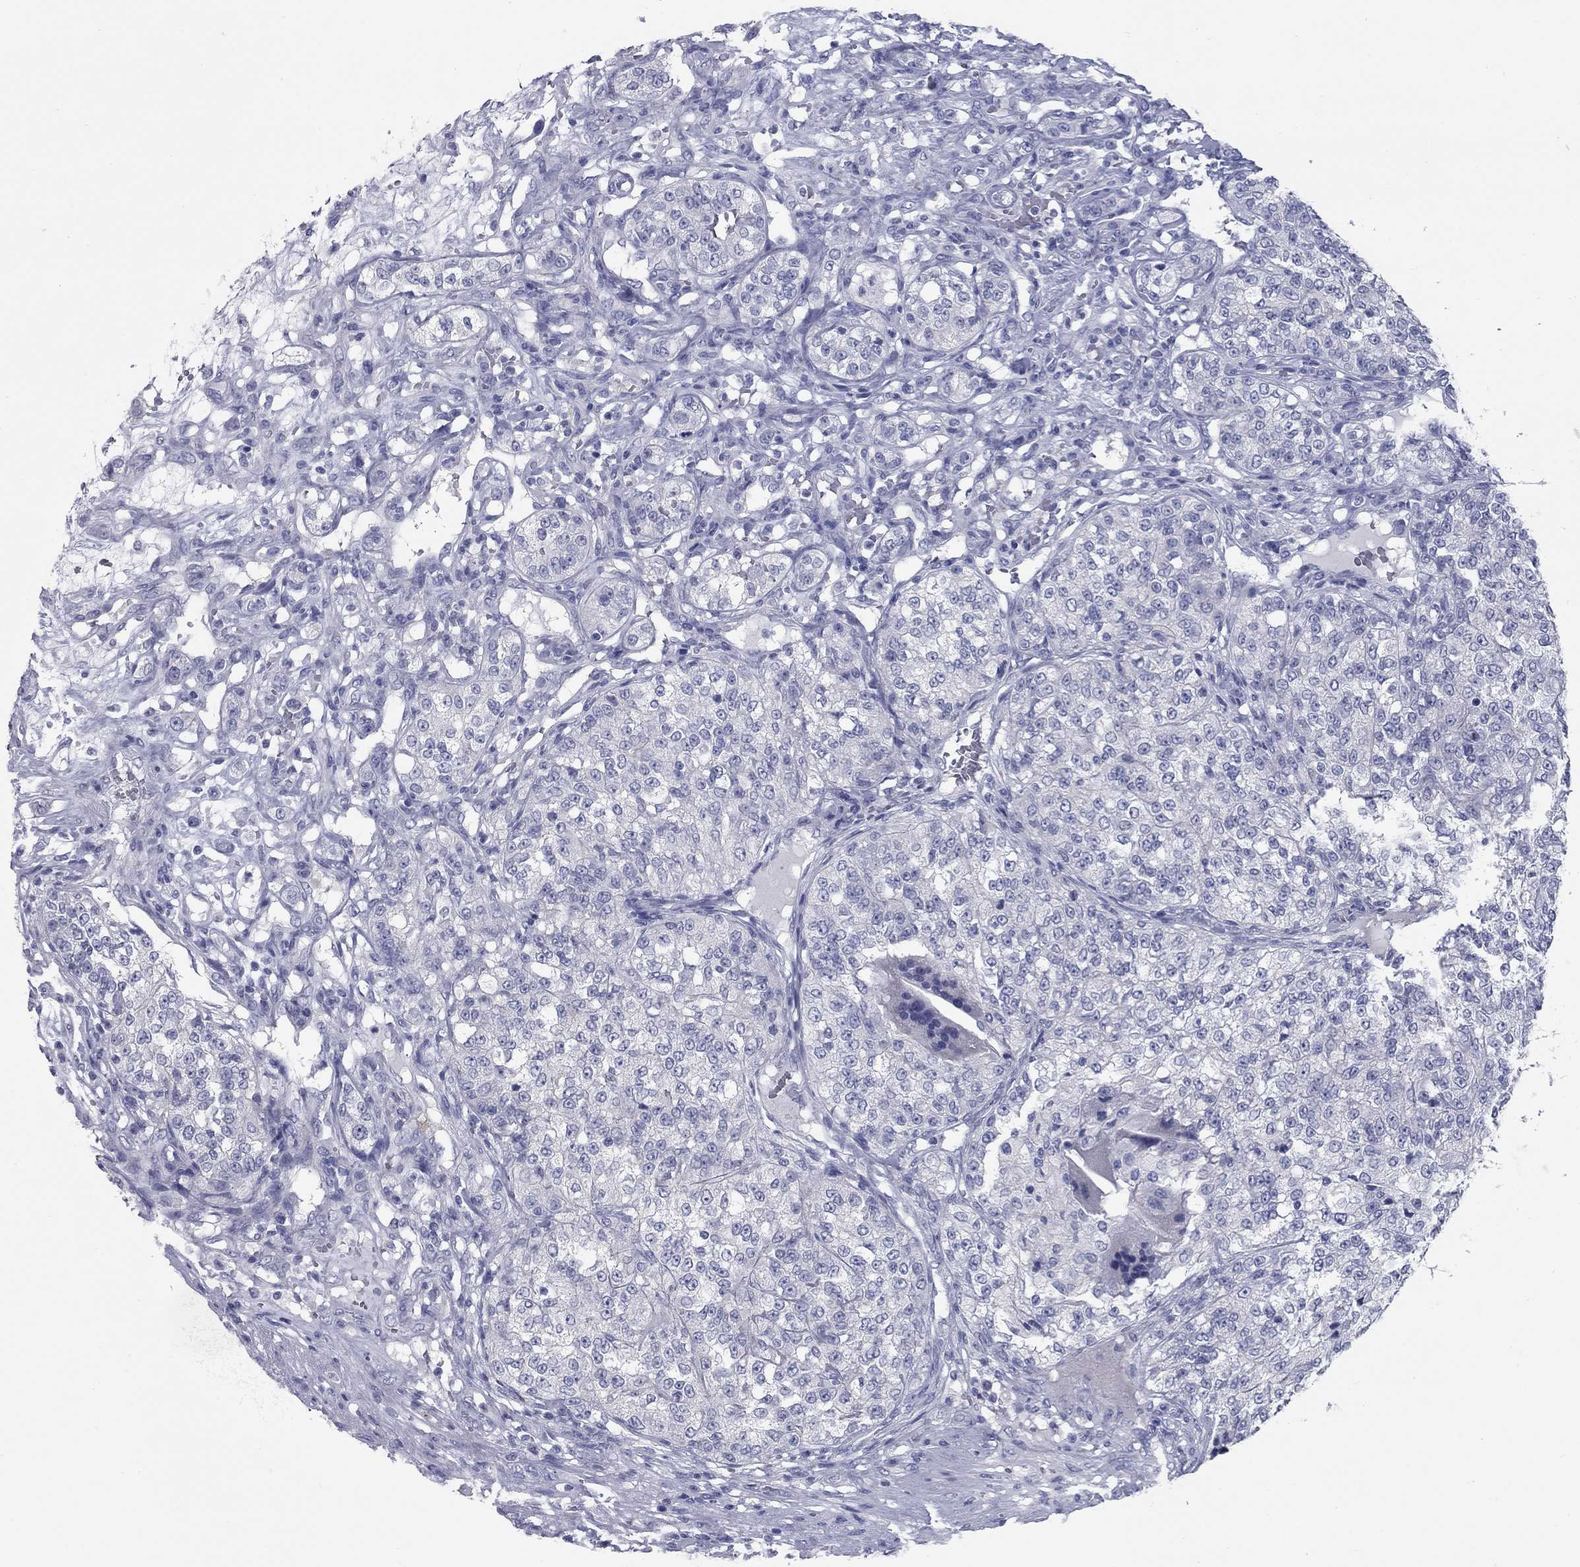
{"staining": {"intensity": "negative", "quantity": "none", "location": "none"}, "tissue": "renal cancer", "cell_type": "Tumor cells", "image_type": "cancer", "snomed": [{"axis": "morphology", "description": "Adenocarcinoma, NOS"}, {"axis": "topography", "description": "Kidney"}], "caption": "The histopathology image displays no staining of tumor cells in renal adenocarcinoma.", "gene": "KIRREL2", "patient": {"sex": "female", "age": 63}}